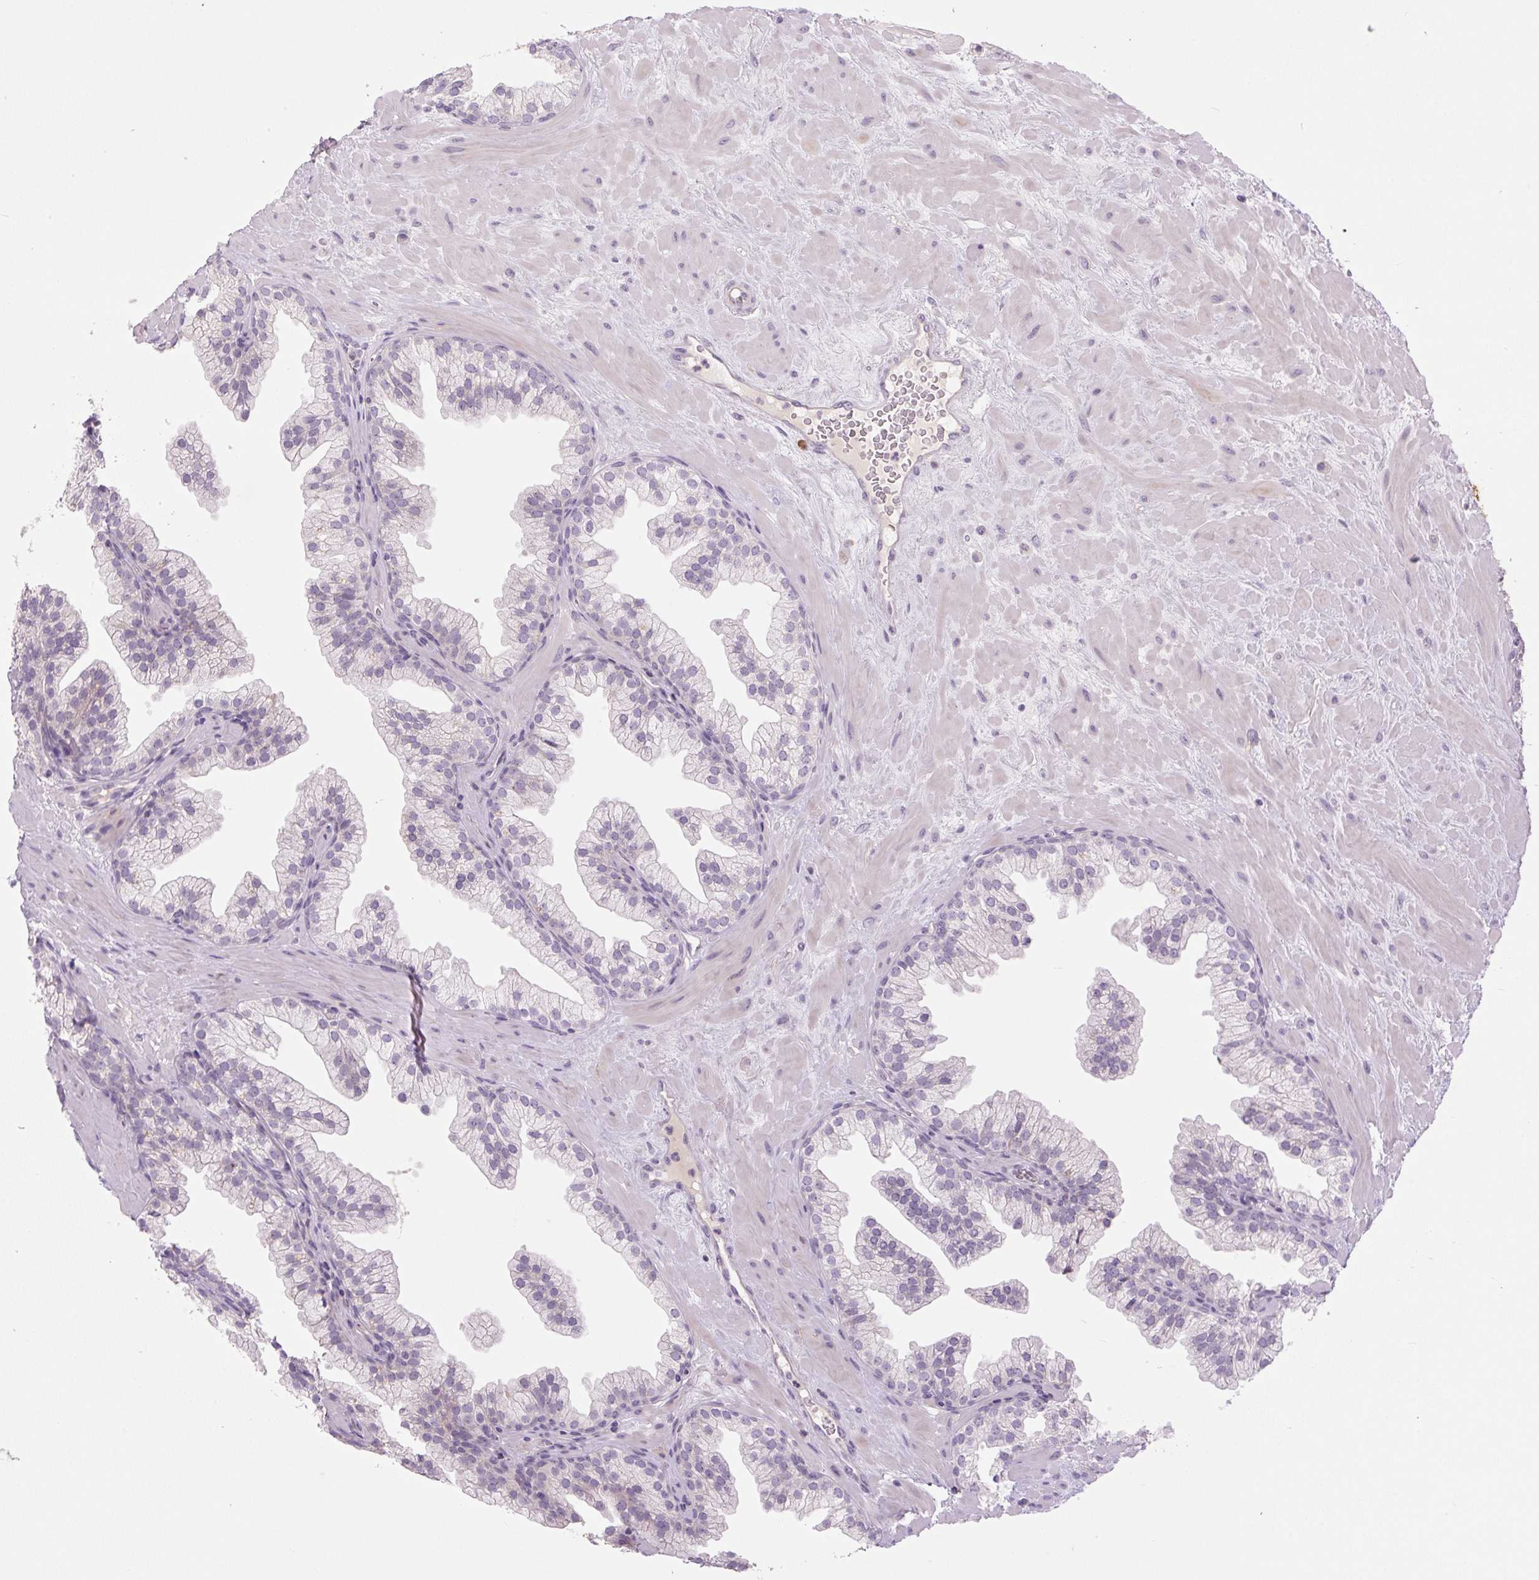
{"staining": {"intensity": "negative", "quantity": "none", "location": "none"}, "tissue": "prostate", "cell_type": "Glandular cells", "image_type": "normal", "snomed": [{"axis": "morphology", "description": "Normal tissue, NOS"}, {"axis": "topography", "description": "Prostate"}, {"axis": "topography", "description": "Peripheral nerve tissue"}], "caption": "IHC micrograph of normal prostate: prostate stained with DAB displays no significant protein expression in glandular cells. (Brightfield microscopy of DAB IHC at high magnification).", "gene": "TMEM100", "patient": {"sex": "male", "age": 61}}